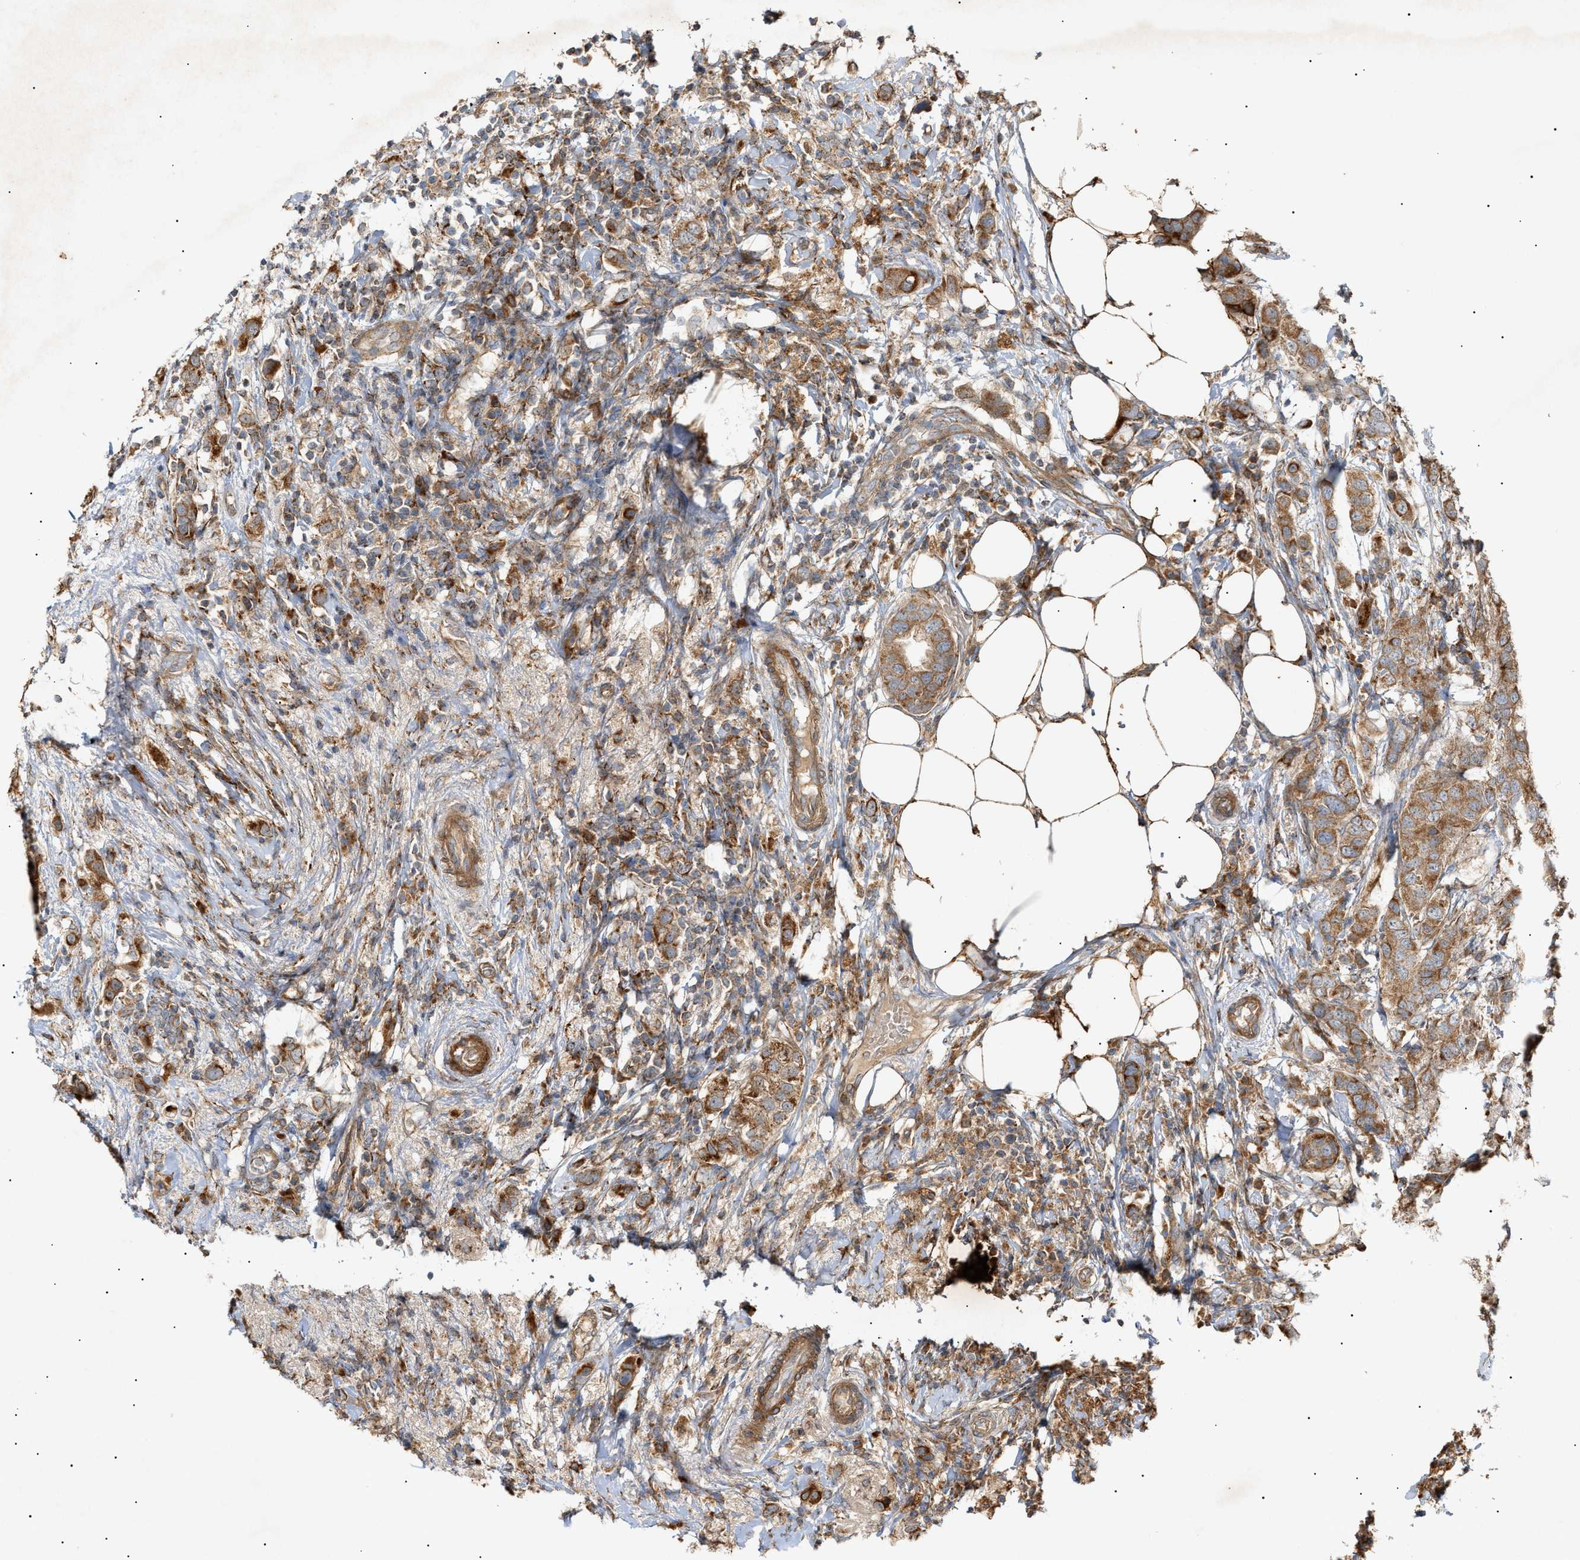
{"staining": {"intensity": "moderate", "quantity": "25%-75%", "location": "cytoplasmic/membranous"}, "tissue": "breast cancer", "cell_type": "Tumor cells", "image_type": "cancer", "snomed": [{"axis": "morphology", "description": "Duct carcinoma"}, {"axis": "topography", "description": "Breast"}], "caption": "The micrograph displays a brown stain indicating the presence of a protein in the cytoplasmic/membranous of tumor cells in breast cancer (invasive ductal carcinoma).", "gene": "MTCH1", "patient": {"sex": "female", "age": 50}}